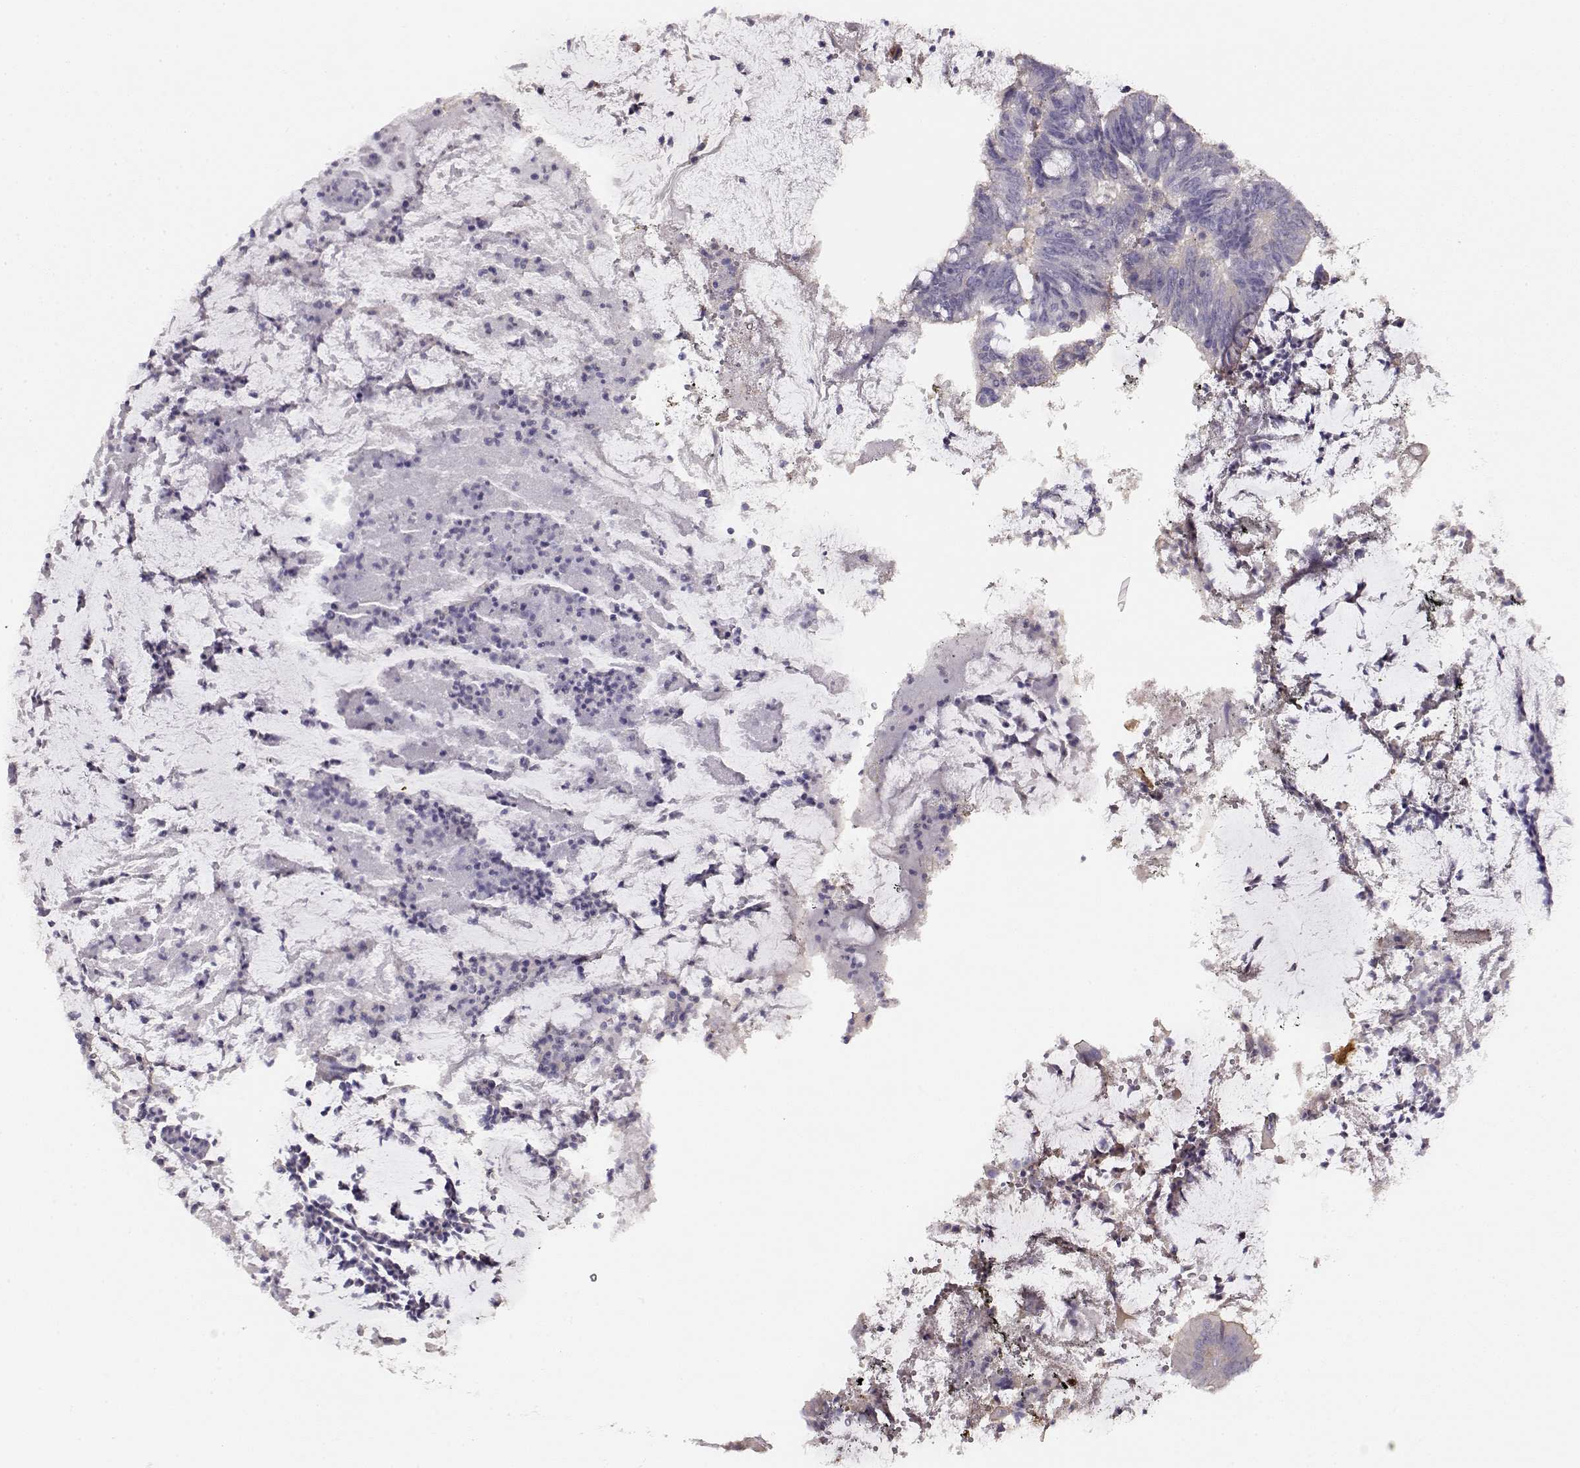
{"staining": {"intensity": "negative", "quantity": "none", "location": "none"}, "tissue": "colorectal cancer", "cell_type": "Tumor cells", "image_type": "cancer", "snomed": [{"axis": "morphology", "description": "Adenocarcinoma, NOS"}, {"axis": "topography", "description": "Colon"}], "caption": "Immunohistochemistry (IHC) histopathology image of neoplastic tissue: human adenocarcinoma (colorectal) stained with DAB (3,3'-diaminobenzidine) shows no significant protein positivity in tumor cells.", "gene": "NDRG4", "patient": {"sex": "female", "age": 43}}